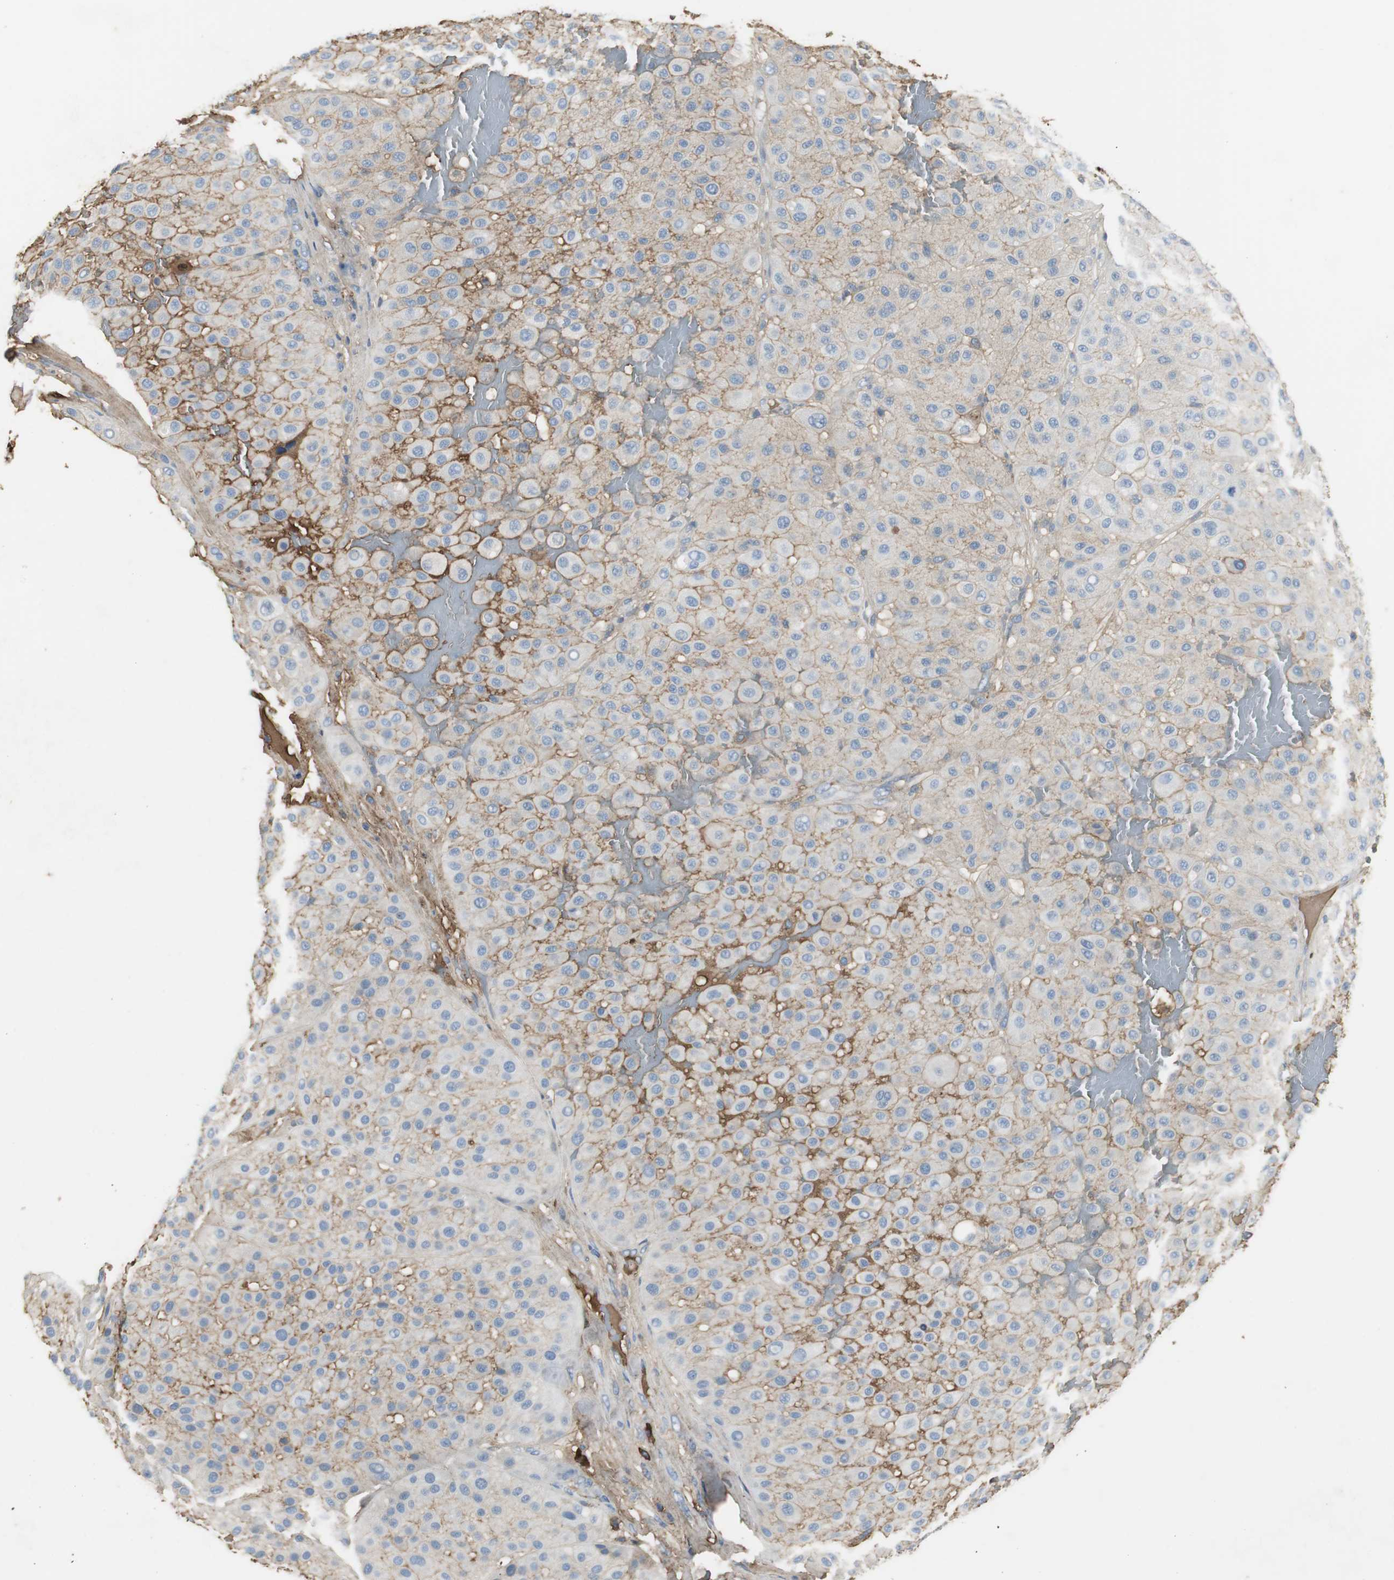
{"staining": {"intensity": "negative", "quantity": "none", "location": "none"}, "tissue": "melanoma", "cell_type": "Tumor cells", "image_type": "cancer", "snomed": [{"axis": "morphology", "description": "Normal tissue, NOS"}, {"axis": "morphology", "description": "Malignant melanoma, Metastatic site"}, {"axis": "topography", "description": "Skin"}], "caption": "Photomicrograph shows no protein expression in tumor cells of melanoma tissue.", "gene": "IGHA1", "patient": {"sex": "male", "age": 41}}